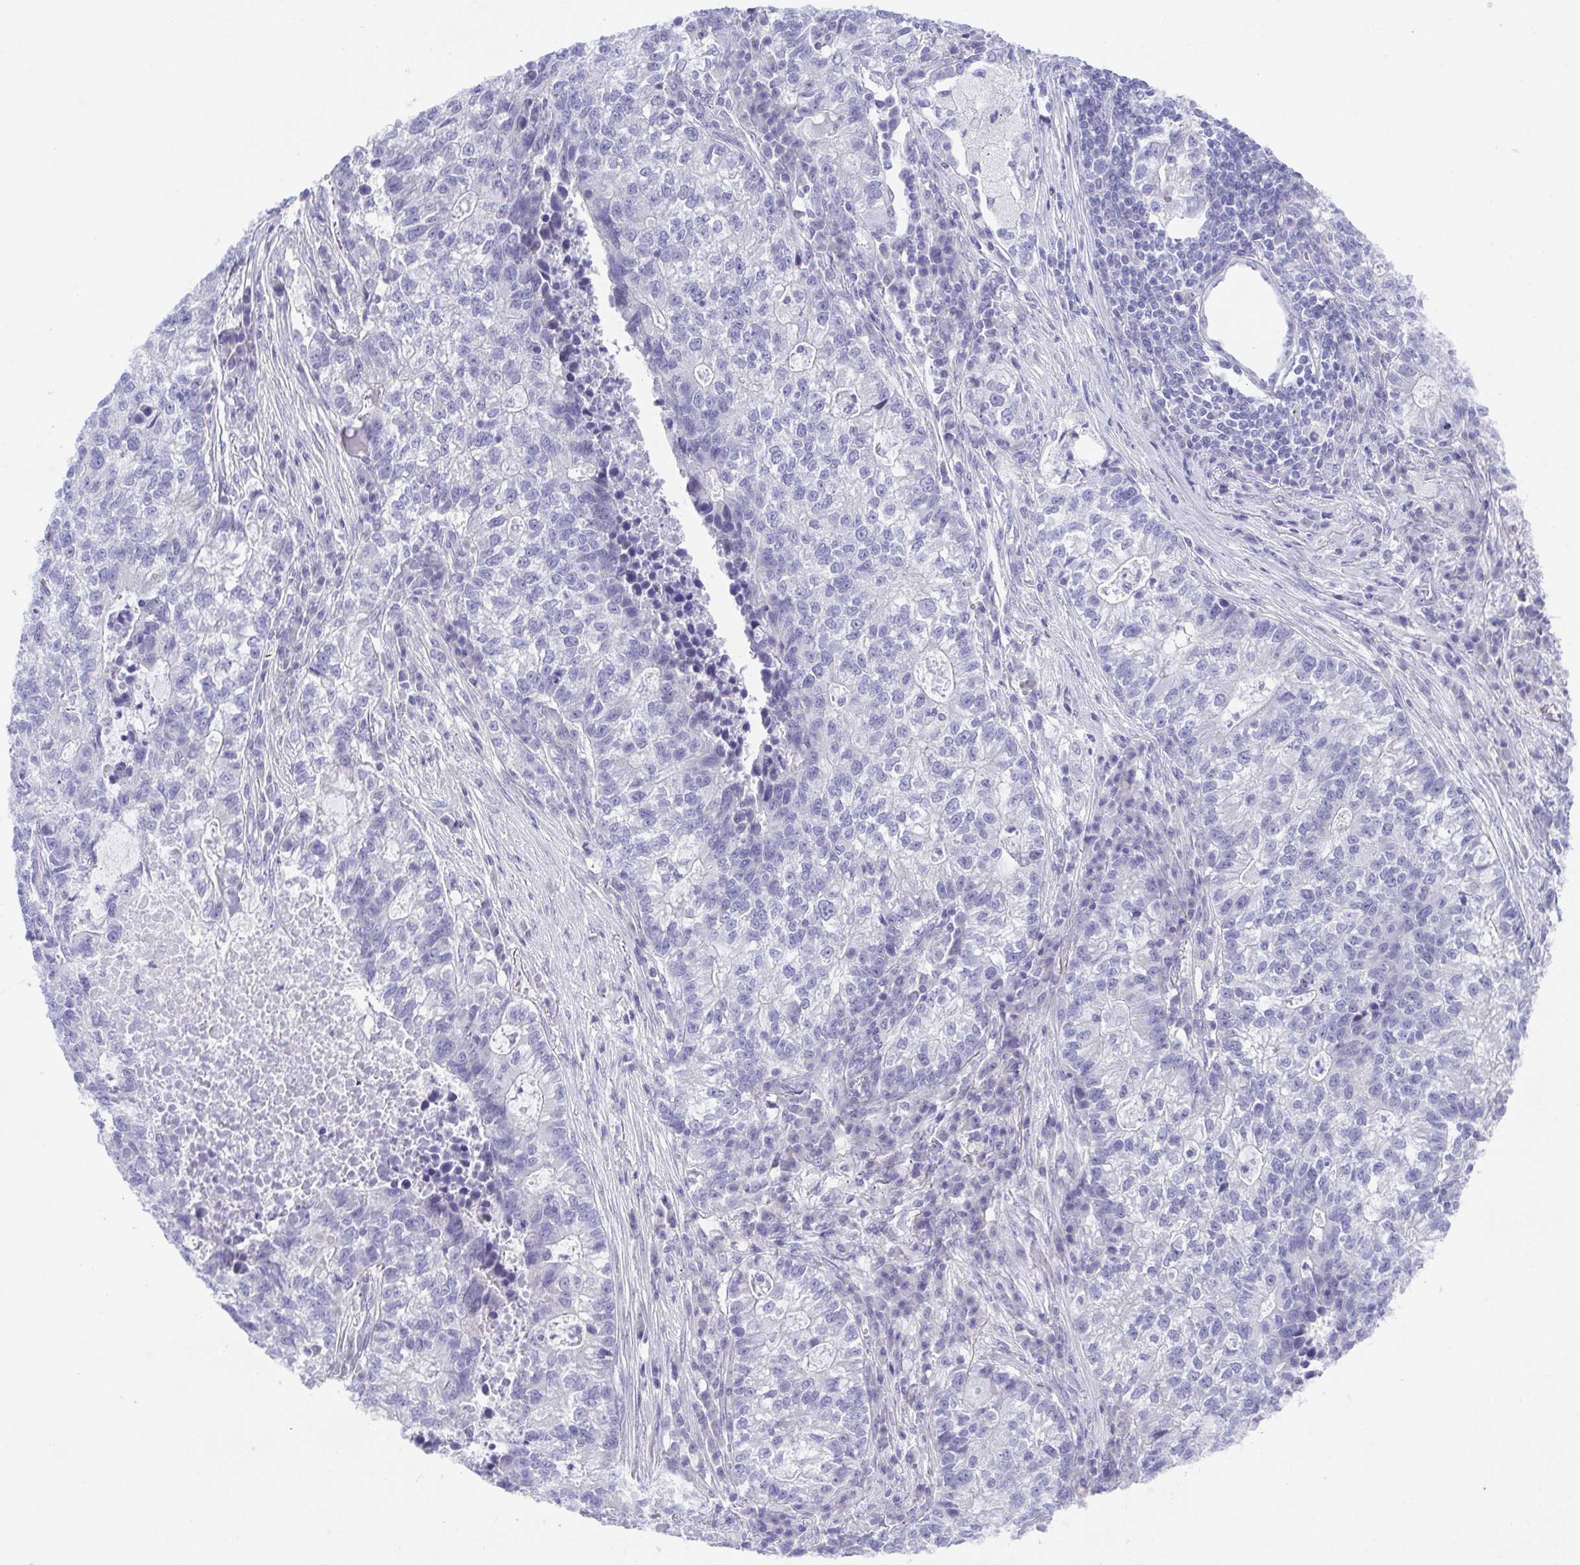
{"staining": {"intensity": "negative", "quantity": "none", "location": "none"}, "tissue": "lung cancer", "cell_type": "Tumor cells", "image_type": "cancer", "snomed": [{"axis": "morphology", "description": "Adenocarcinoma, NOS"}, {"axis": "topography", "description": "Lung"}], "caption": "DAB (3,3'-diaminobenzidine) immunohistochemical staining of lung cancer shows no significant staining in tumor cells.", "gene": "LUZP4", "patient": {"sex": "male", "age": 57}}